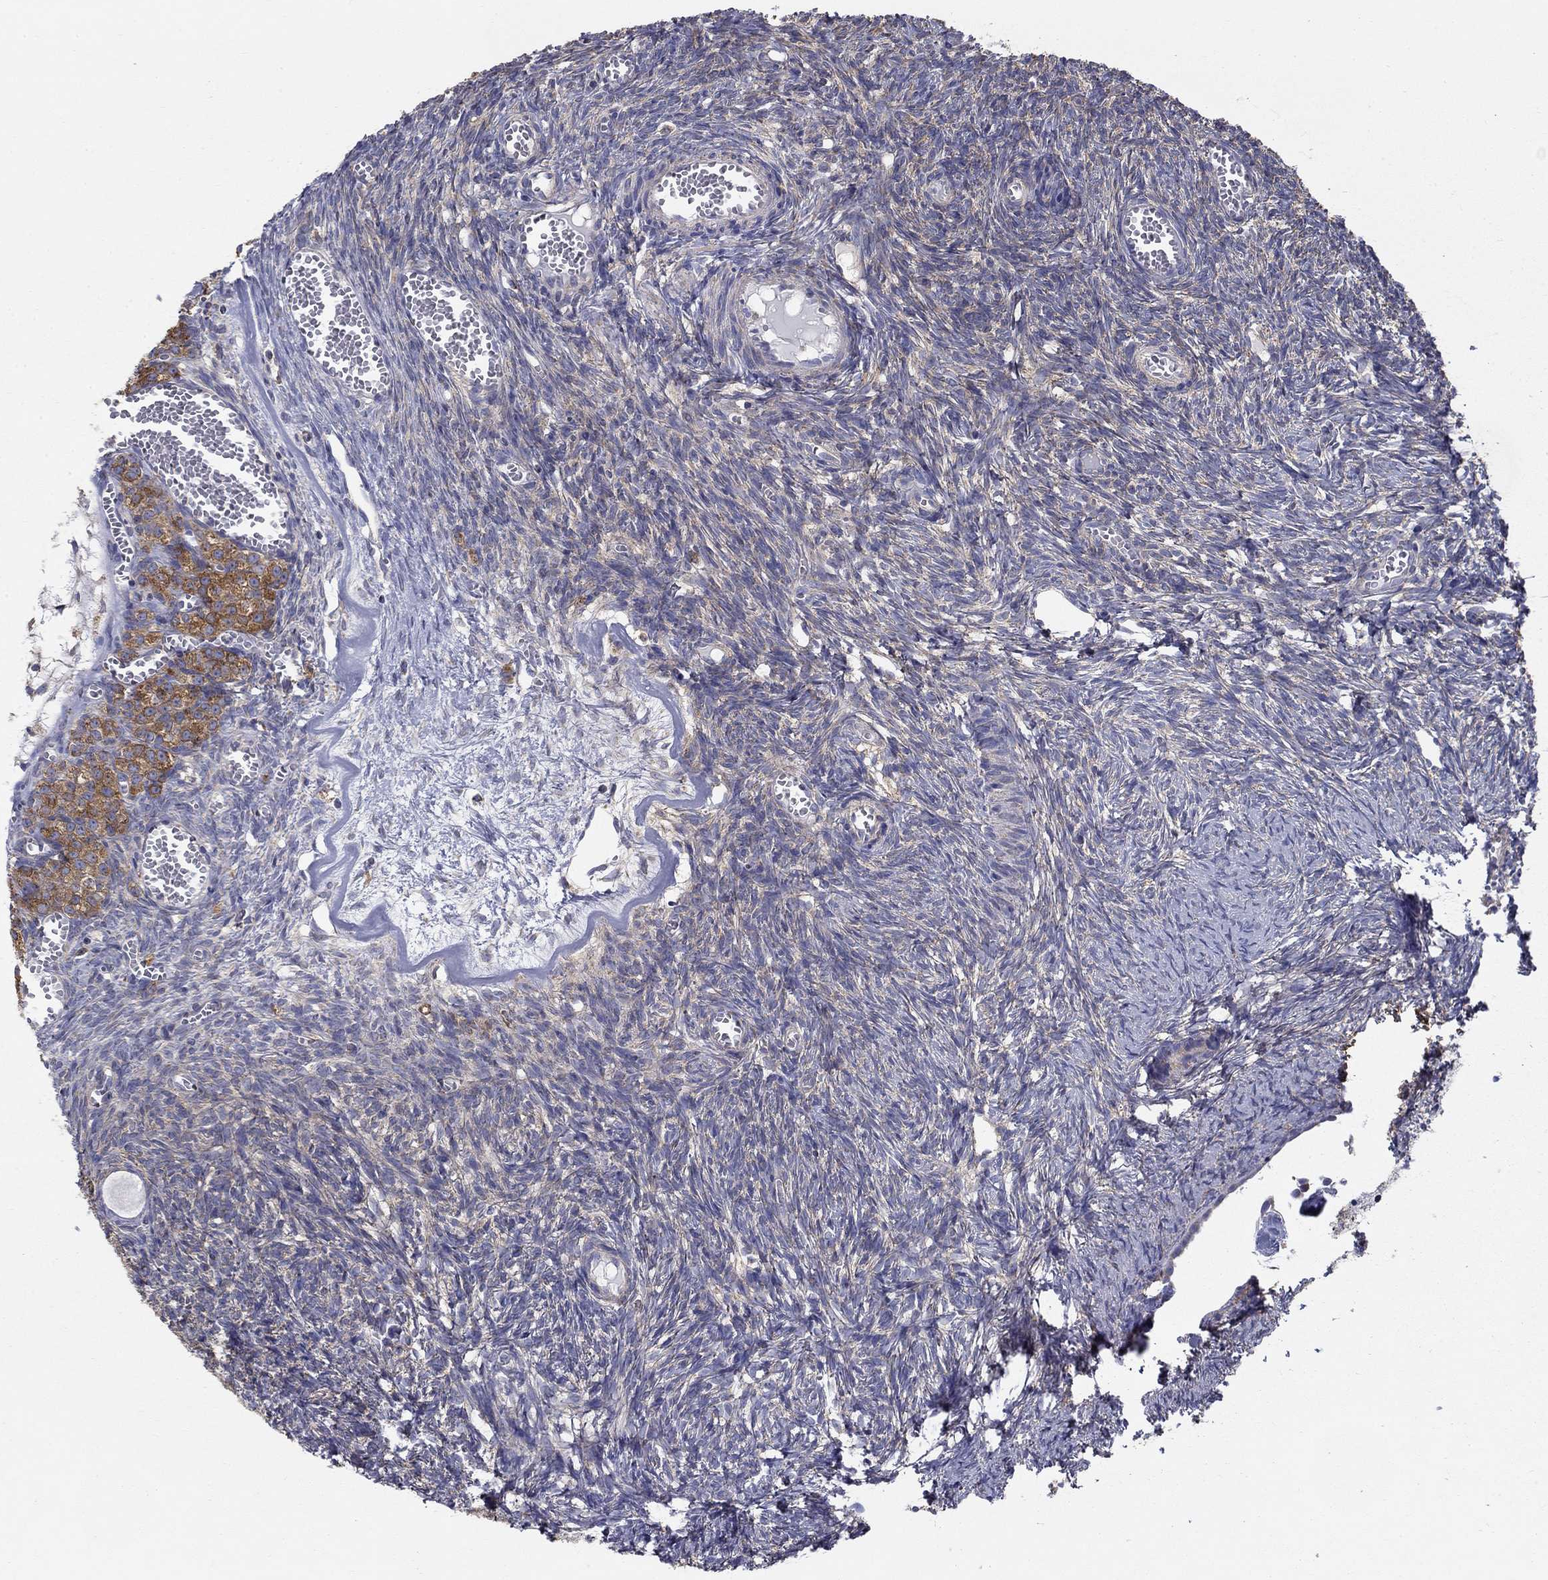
{"staining": {"intensity": "negative", "quantity": "none", "location": "none"}, "tissue": "ovary", "cell_type": "Follicle cells", "image_type": "normal", "snomed": [{"axis": "morphology", "description": "Normal tissue, NOS"}, {"axis": "topography", "description": "Ovary"}], "caption": "Immunohistochemical staining of unremarkable ovary reveals no significant staining in follicle cells.", "gene": "NME5", "patient": {"sex": "female", "age": 43}}